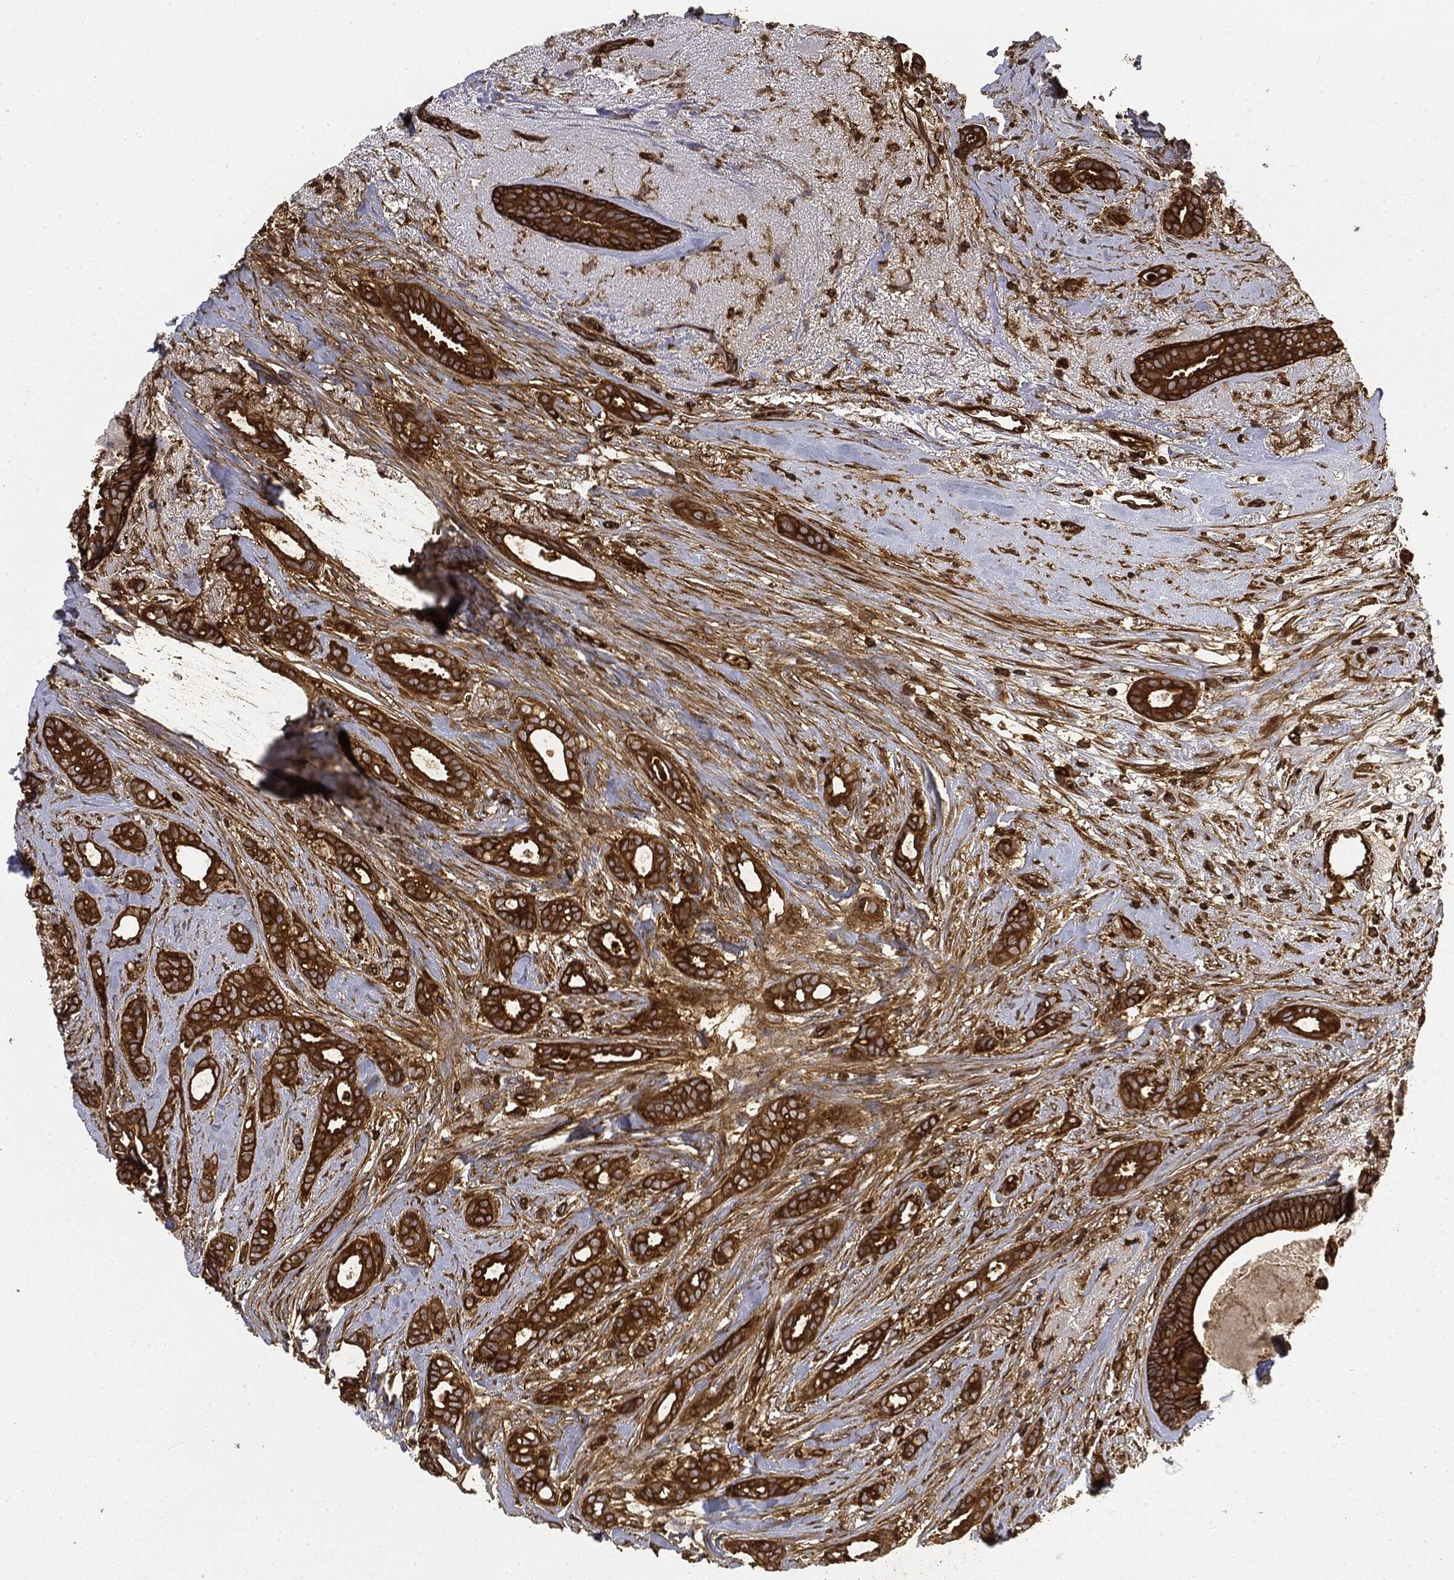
{"staining": {"intensity": "strong", "quantity": ">75%", "location": "cytoplasmic/membranous"}, "tissue": "breast cancer", "cell_type": "Tumor cells", "image_type": "cancer", "snomed": [{"axis": "morphology", "description": "Duct carcinoma"}, {"axis": "topography", "description": "Breast"}], "caption": "The immunohistochemical stain labels strong cytoplasmic/membranous staining in tumor cells of breast cancer (invasive ductal carcinoma) tissue.", "gene": "WDR1", "patient": {"sex": "female", "age": 51}}